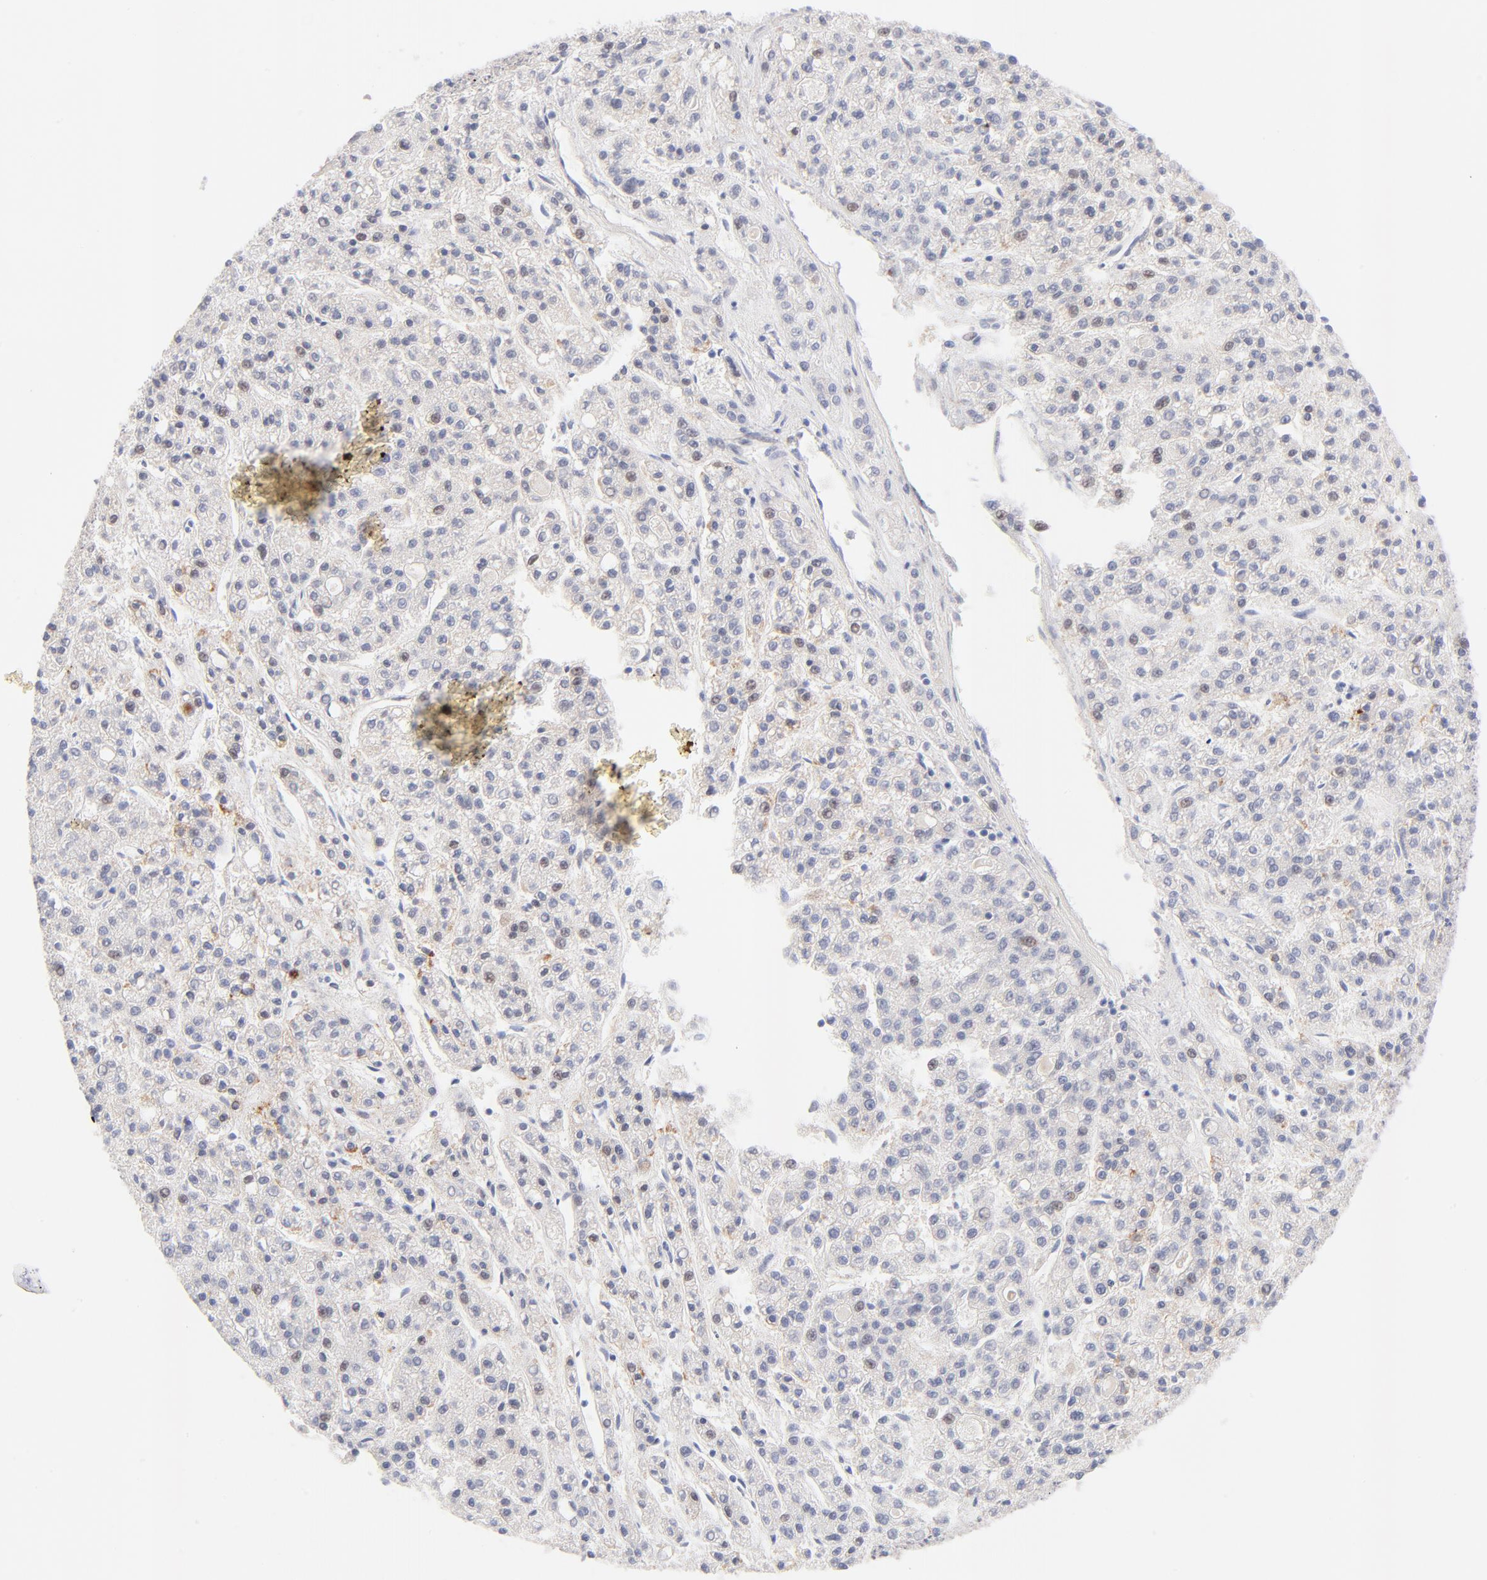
{"staining": {"intensity": "weak", "quantity": "<25%", "location": "nuclear"}, "tissue": "liver cancer", "cell_type": "Tumor cells", "image_type": "cancer", "snomed": [{"axis": "morphology", "description": "Carcinoma, Hepatocellular, NOS"}, {"axis": "topography", "description": "Liver"}], "caption": "IHC histopathology image of neoplastic tissue: hepatocellular carcinoma (liver) stained with DAB (3,3'-diaminobenzidine) demonstrates no significant protein expression in tumor cells.", "gene": "AFF2", "patient": {"sex": "male", "age": 70}}